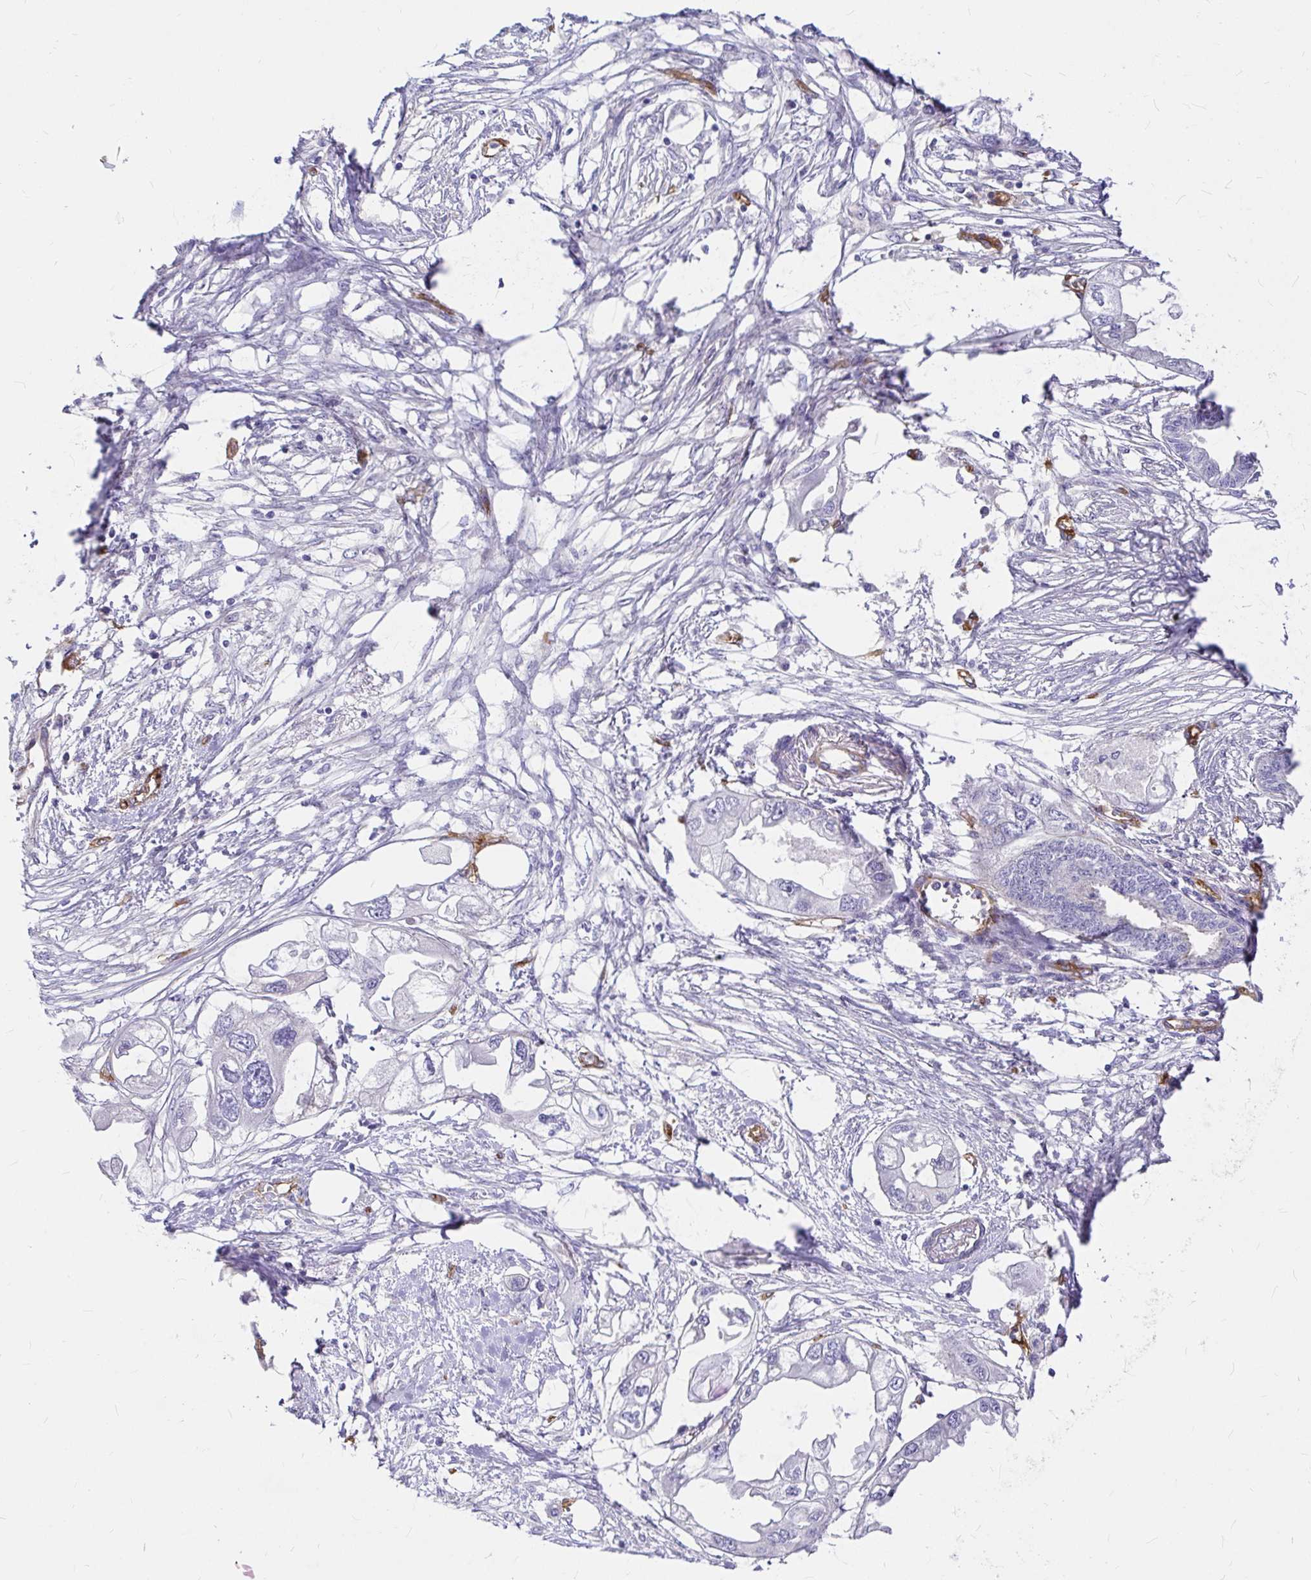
{"staining": {"intensity": "negative", "quantity": "none", "location": "none"}, "tissue": "endometrial cancer", "cell_type": "Tumor cells", "image_type": "cancer", "snomed": [{"axis": "morphology", "description": "Adenocarcinoma, NOS"}, {"axis": "morphology", "description": "Adenocarcinoma, metastatic, NOS"}, {"axis": "topography", "description": "Adipose tissue"}, {"axis": "topography", "description": "Endometrium"}], "caption": "Tumor cells show no significant expression in endometrial metastatic adenocarcinoma. (DAB immunohistochemistry, high magnification).", "gene": "MYO1B", "patient": {"sex": "female", "age": 67}}